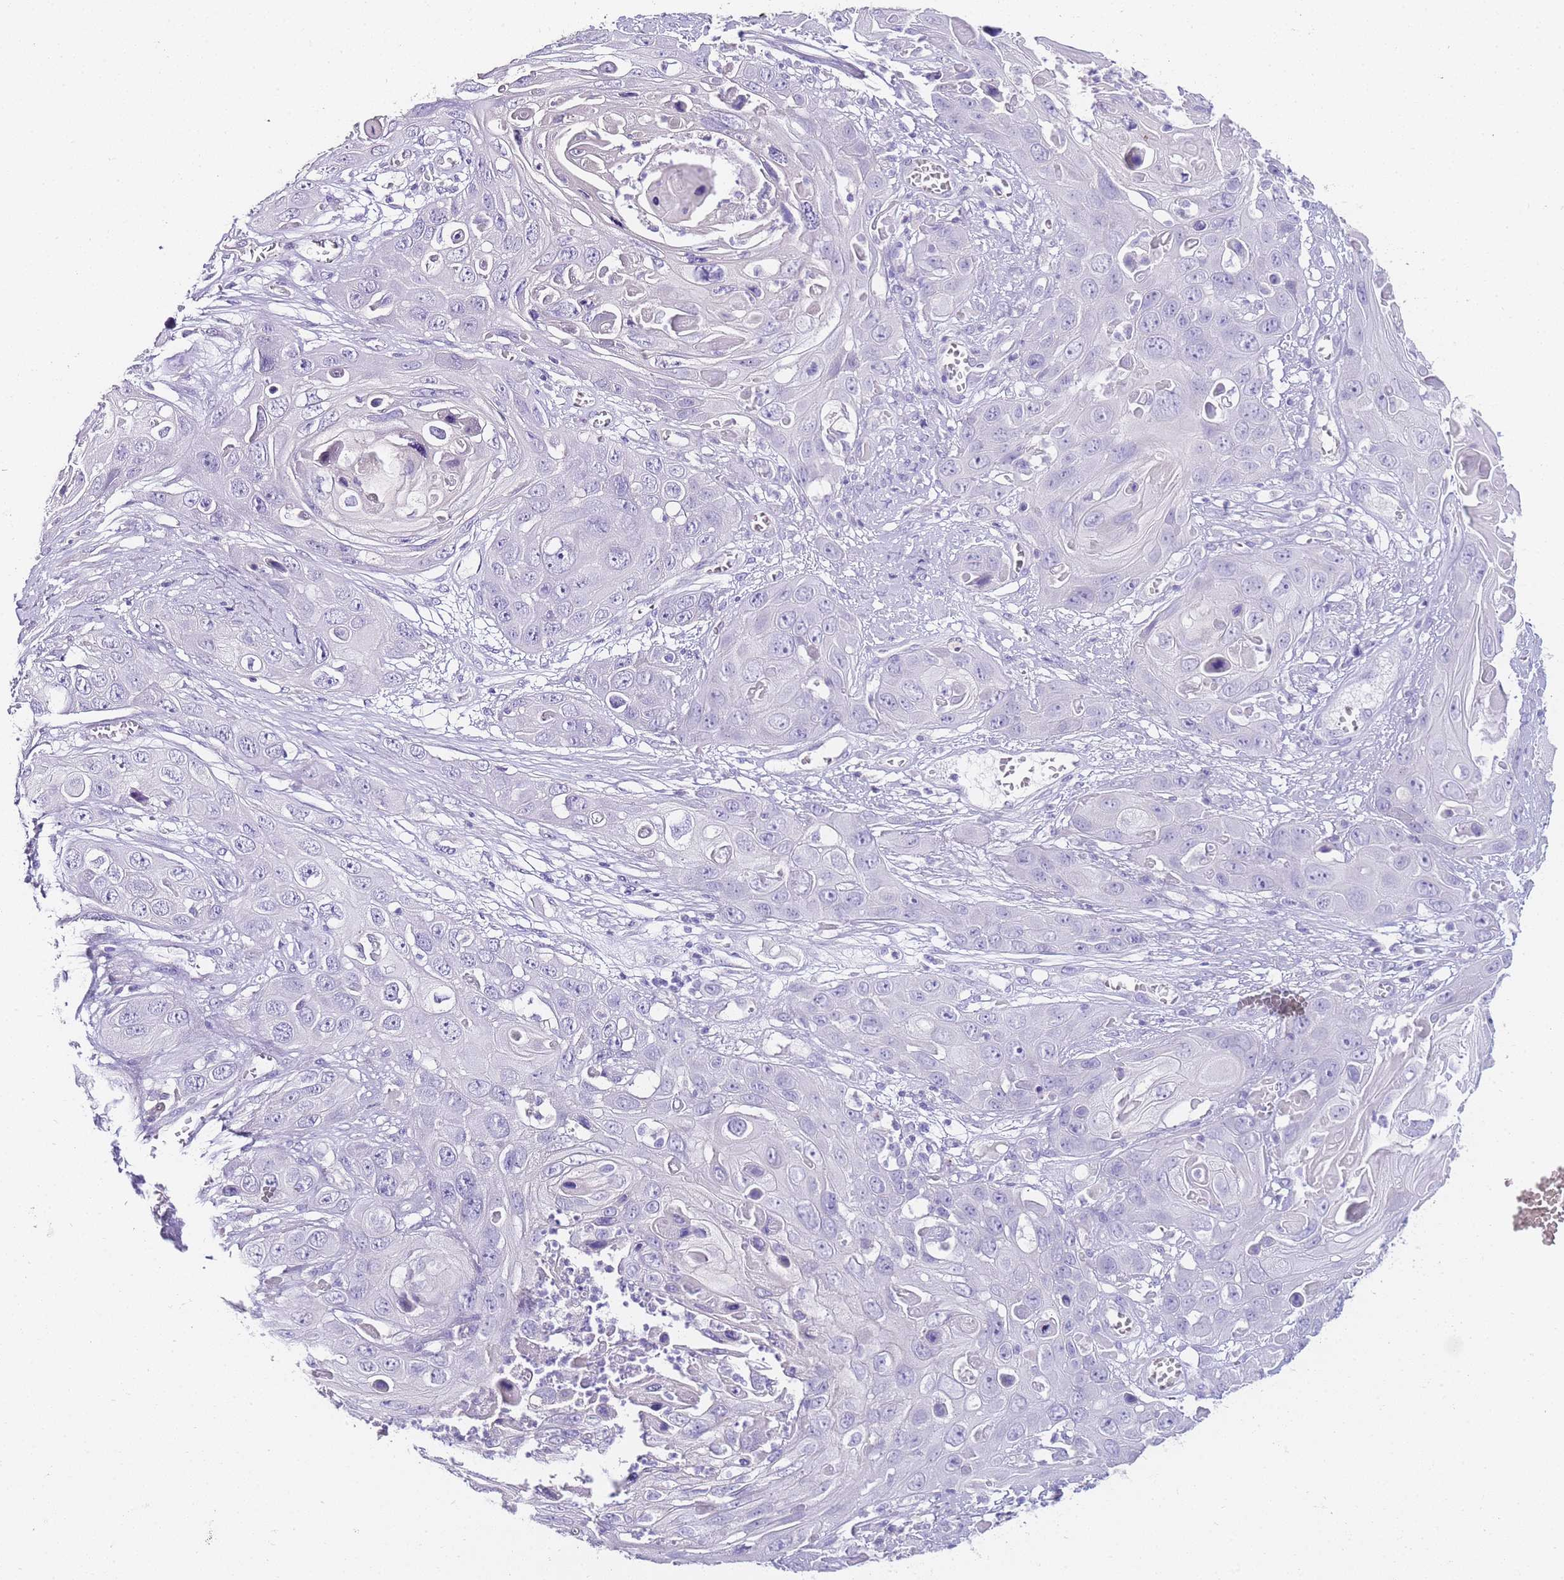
{"staining": {"intensity": "negative", "quantity": "none", "location": "none"}, "tissue": "skin cancer", "cell_type": "Tumor cells", "image_type": "cancer", "snomed": [{"axis": "morphology", "description": "Squamous cell carcinoma, NOS"}, {"axis": "topography", "description": "Skin"}], "caption": "Tumor cells are negative for brown protein staining in skin squamous cell carcinoma.", "gene": "DPP4", "patient": {"sex": "male", "age": 55}}